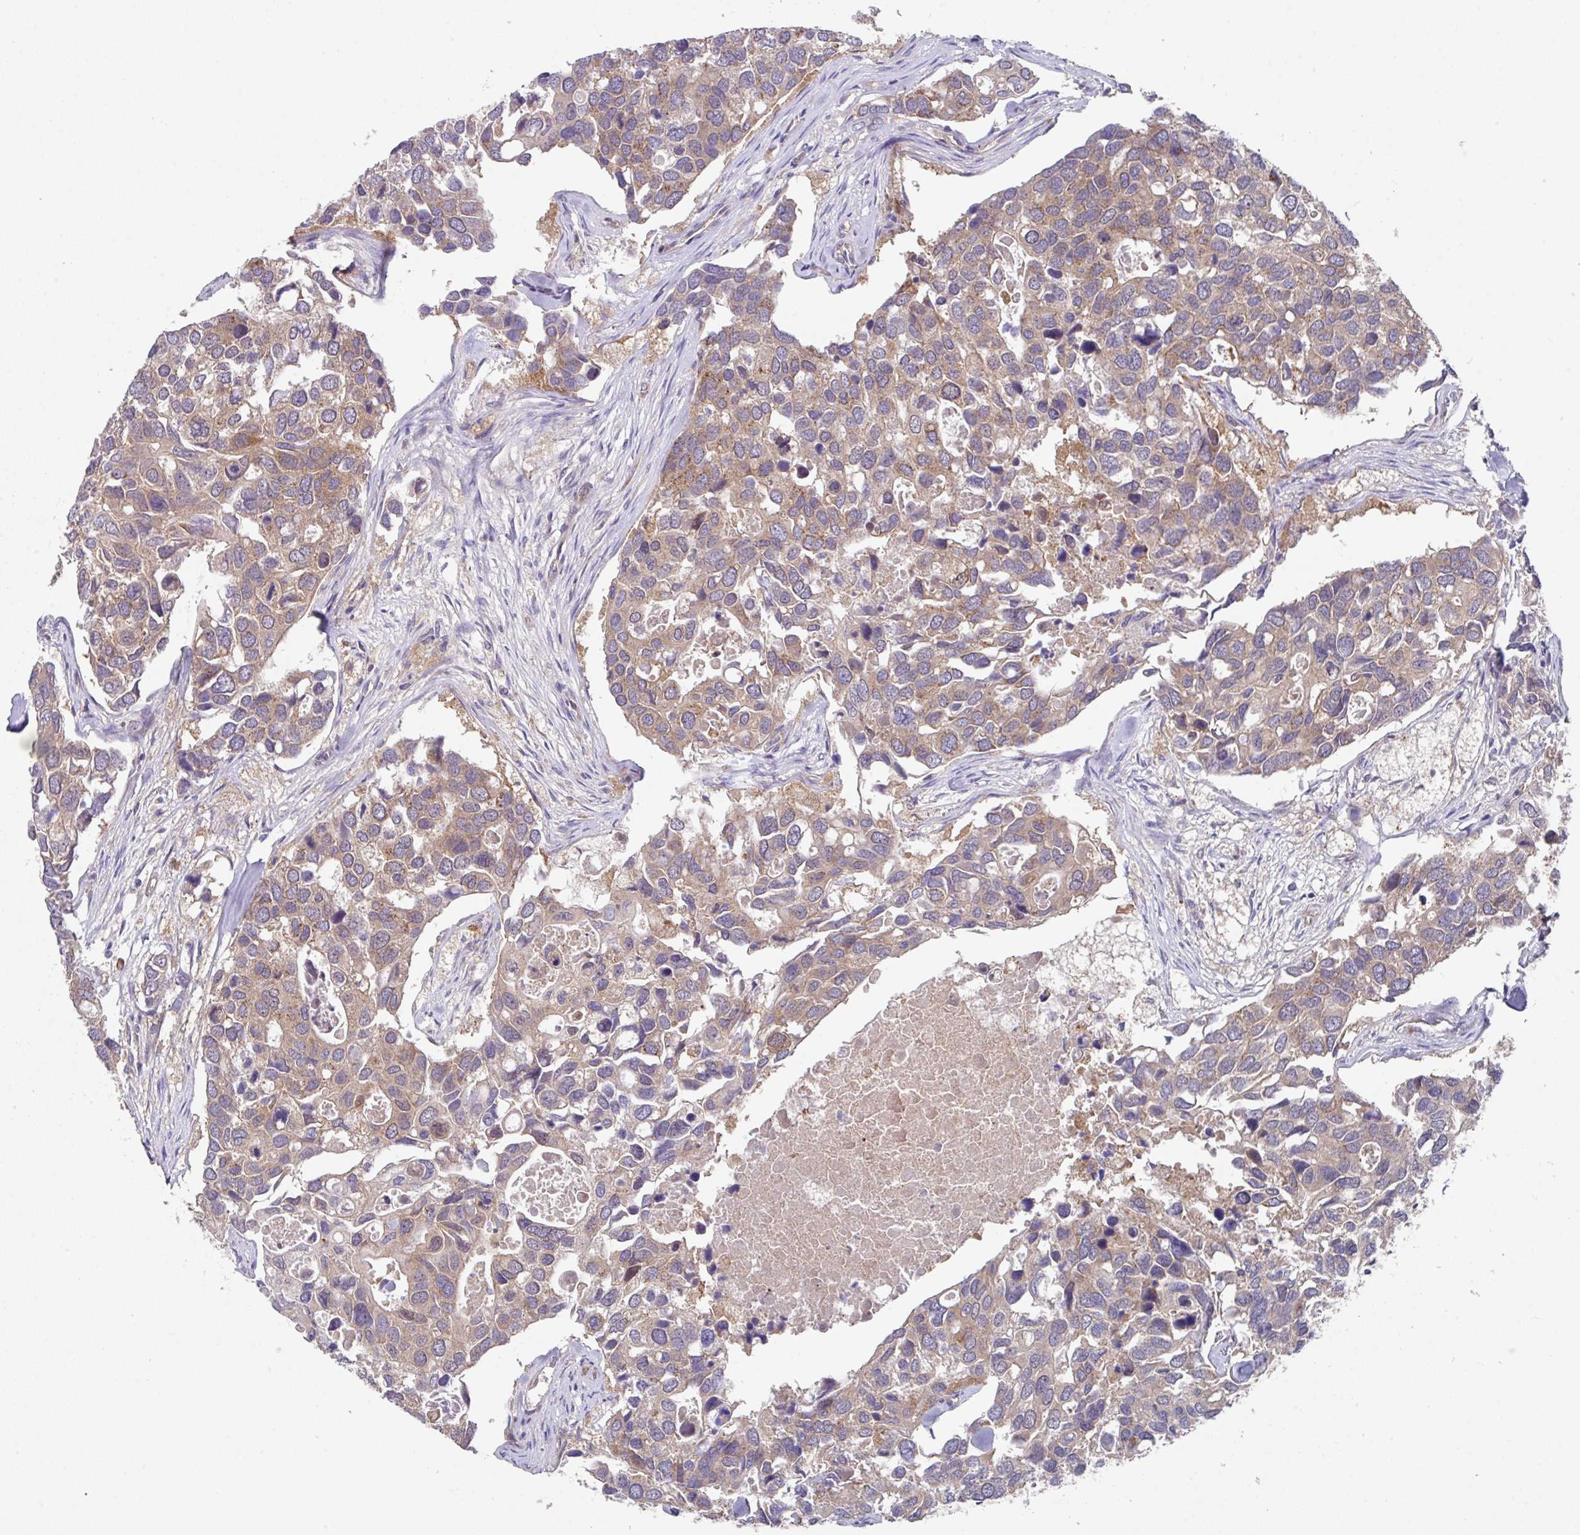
{"staining": {"intensity": "moderate", "quantity": "25%-75%", "location": "cytoplasmic/membranous"}, "tissue": "breast cancer", "cell_type": "Tumor cells", "image_type": "cancer", "snomed": [{"axis": "morphology", "description": "Duct carcinoma"}, {"axis": "topography", "description": "Breast"}], "caption": "Tumor cells display medium levels of moderate cytoplasmic/membranous staining in about 25%-75% of cells in human invasive ductal carcinoma (breast).", "gene": "EIF4B", "patient": {"sex": "female", "age": 83}}